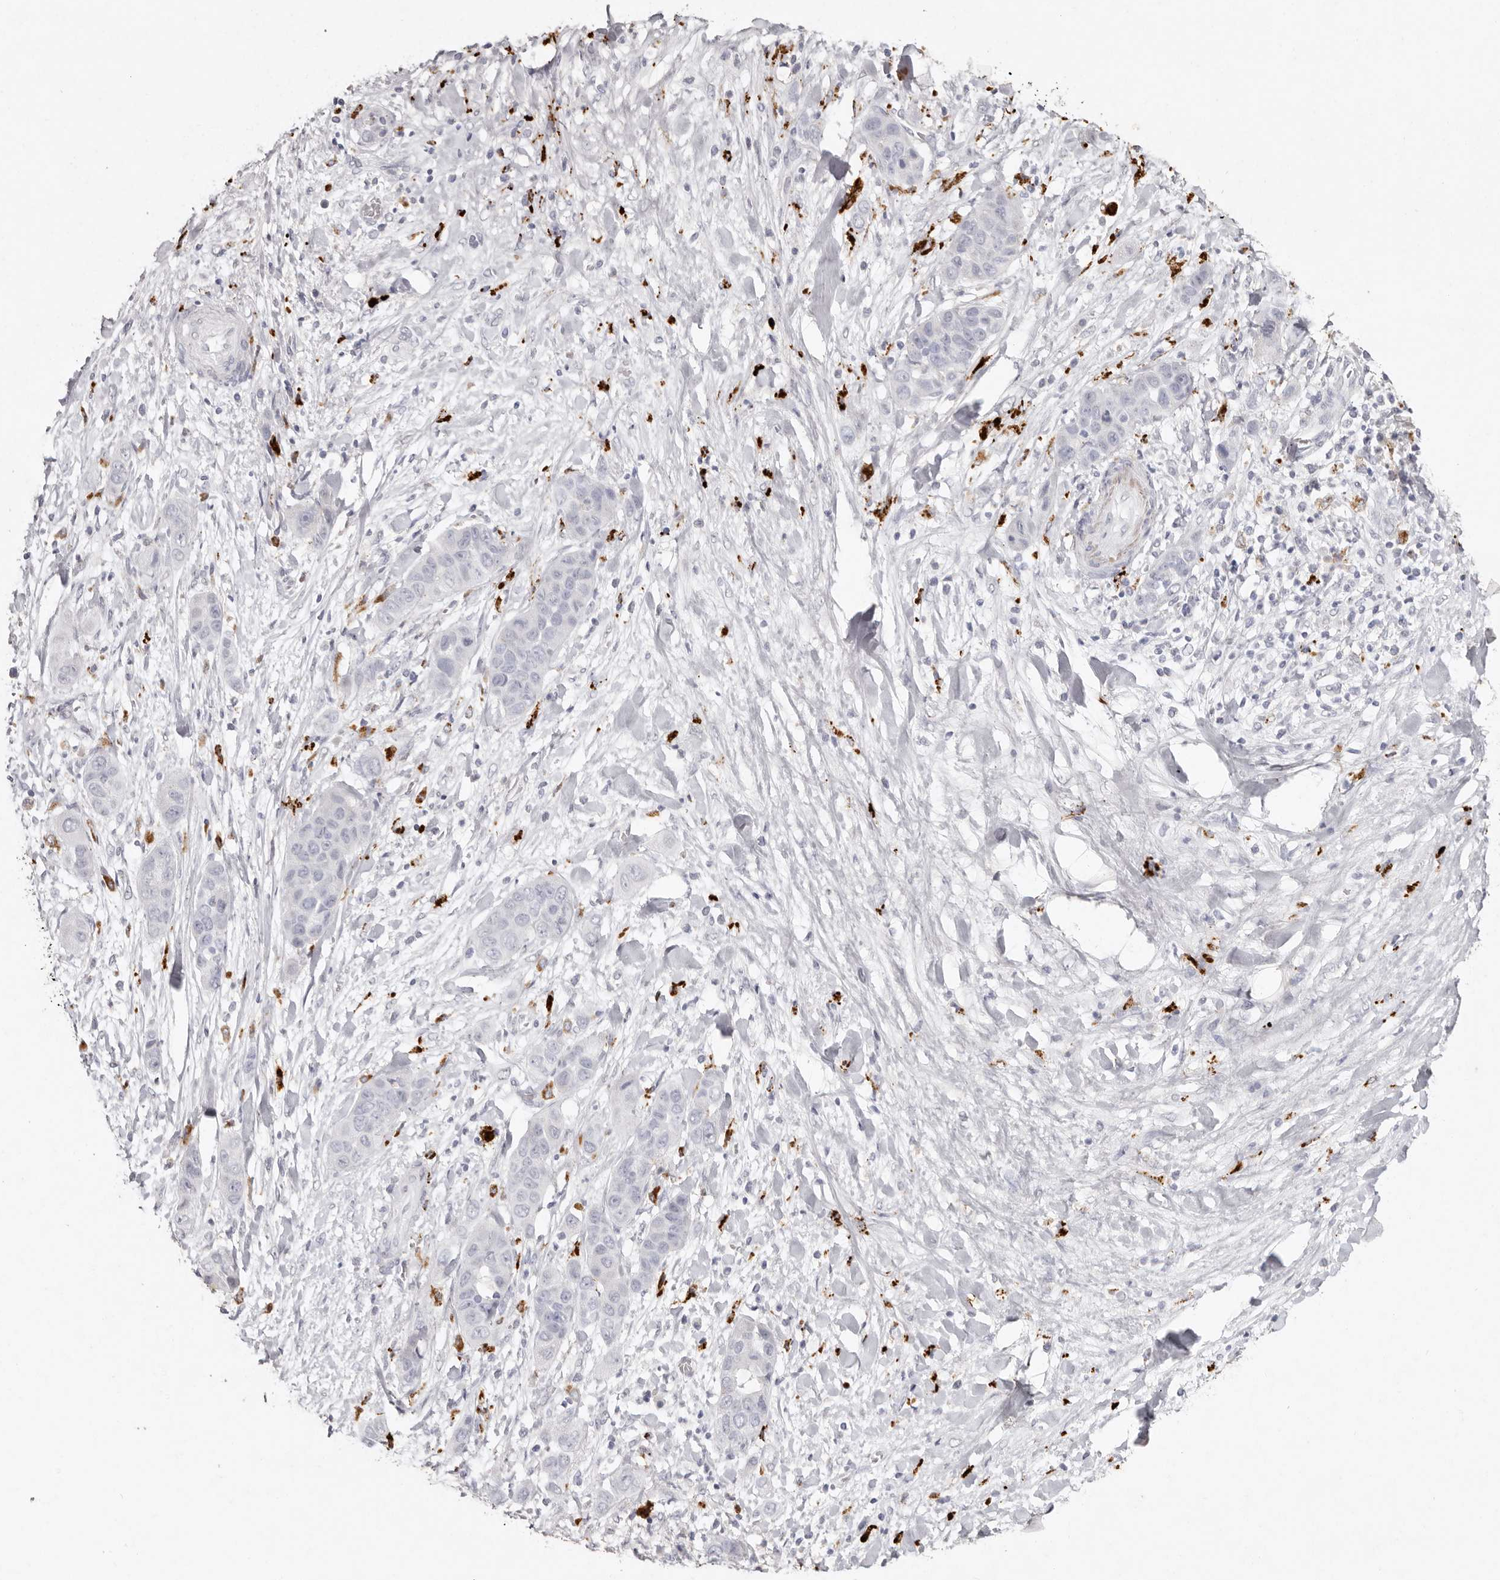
{"staining": {"intensity": "negative", "quantity": "none", "location": "none"}, "tissue": "liver cancer", "cell_type": "Tumor cells", "image_type": "cancer", "snomed": [{"axis": "morphology", "description": "Cholangiocarcinoma"}, {"axis": "topography", "description": "Liver"}], "caption": "DAB (3,3'-diaminobenzidine) immunohistochemical staining of human liver cancer (cholangiocarcinoma) displays no significant staining in tumor cells.", "gene": "FAM185A", "patient": {"sex": "female", "age": 52}}